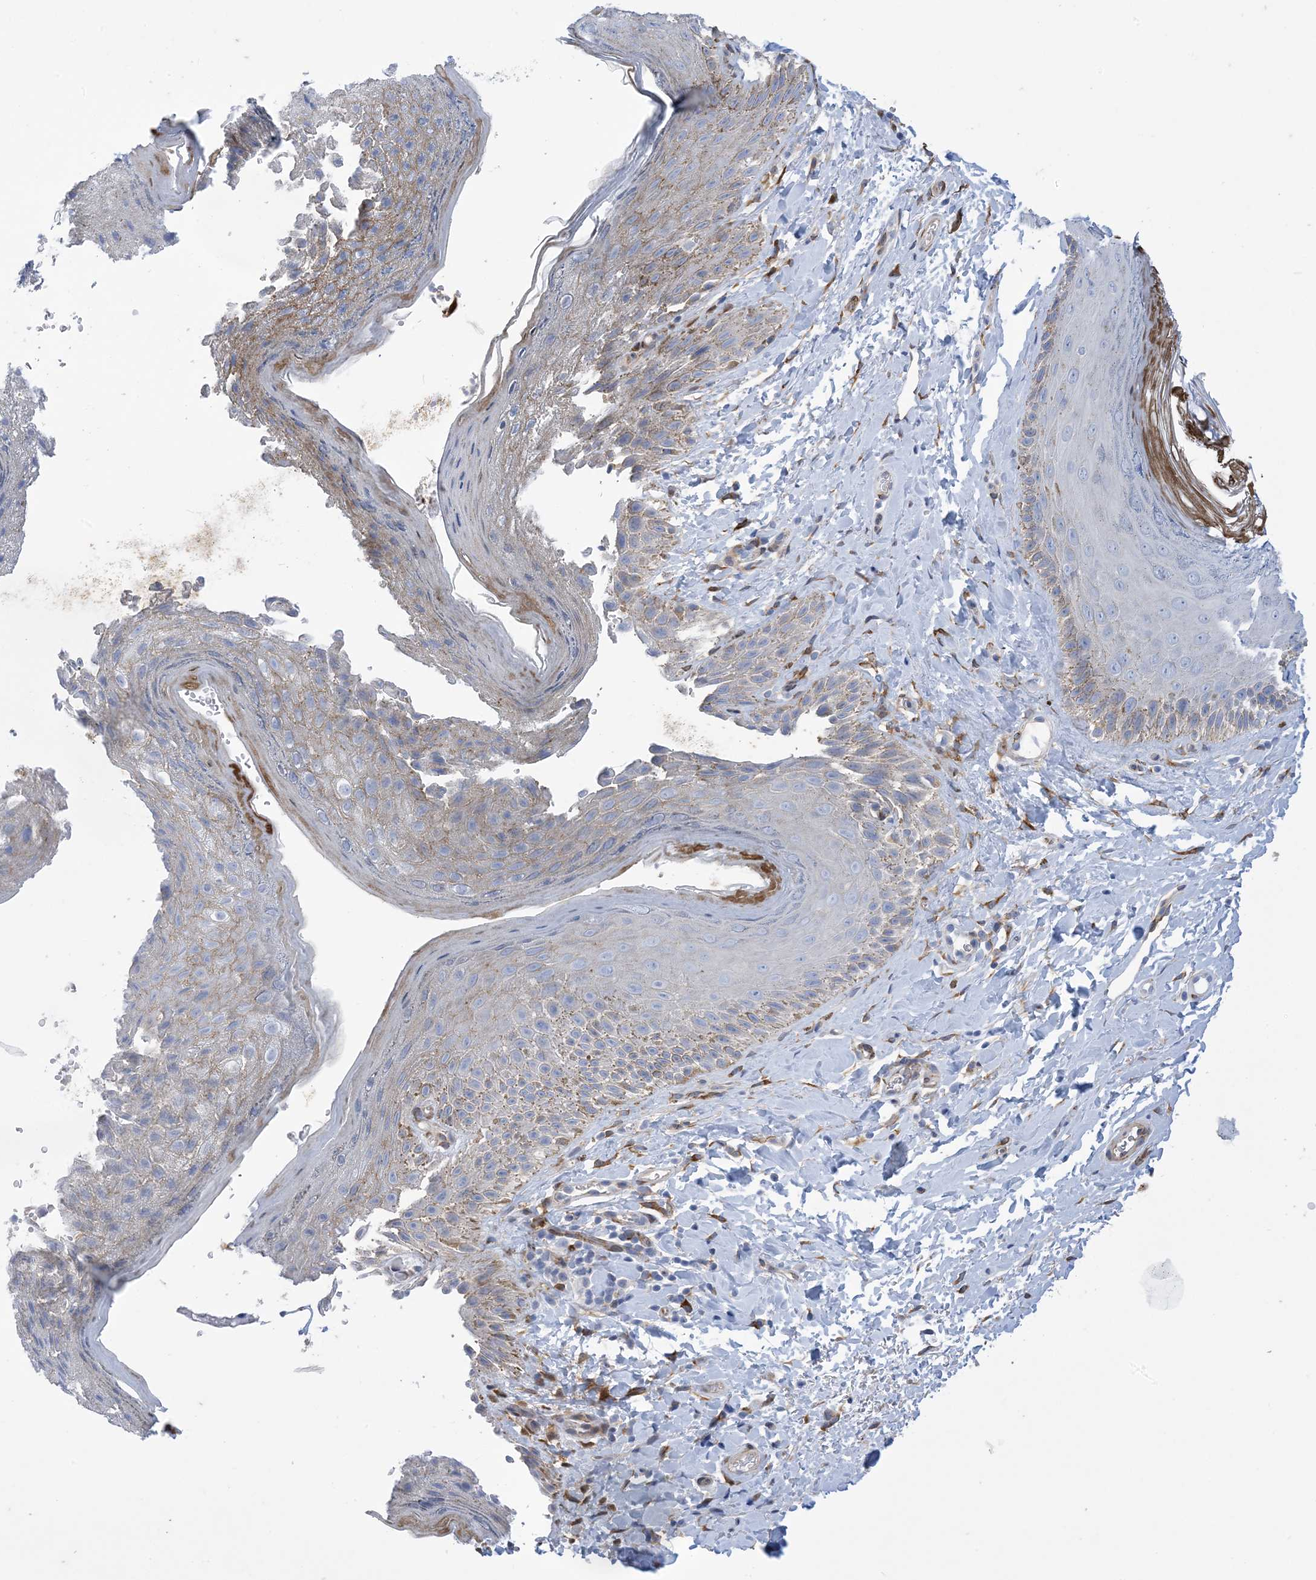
{"staining": {"intensity": "weak", "quantity": "25%-75%", "location": "cytoplasmic/membranous"}, "tissue": "skin", "cell_type": "Epidermal cells", "image_type": "normal", "snomed": [{"axis": "morphology", "description": "Normal tissue, NOS"}, {"axis": "topography", "description": "Anal"}], "caption": "Brown immunohistochemical staining in normal skin displays weak cytoplasmic/membranous staining in approximately 25%-75% of epidermal cells. (DAB (3,3'-diaminobenzidine) = brown stain, brightfield microscopy at high magnification).", "gene": "RBMS3", "patient": {"sex": "male", "age": 44}}